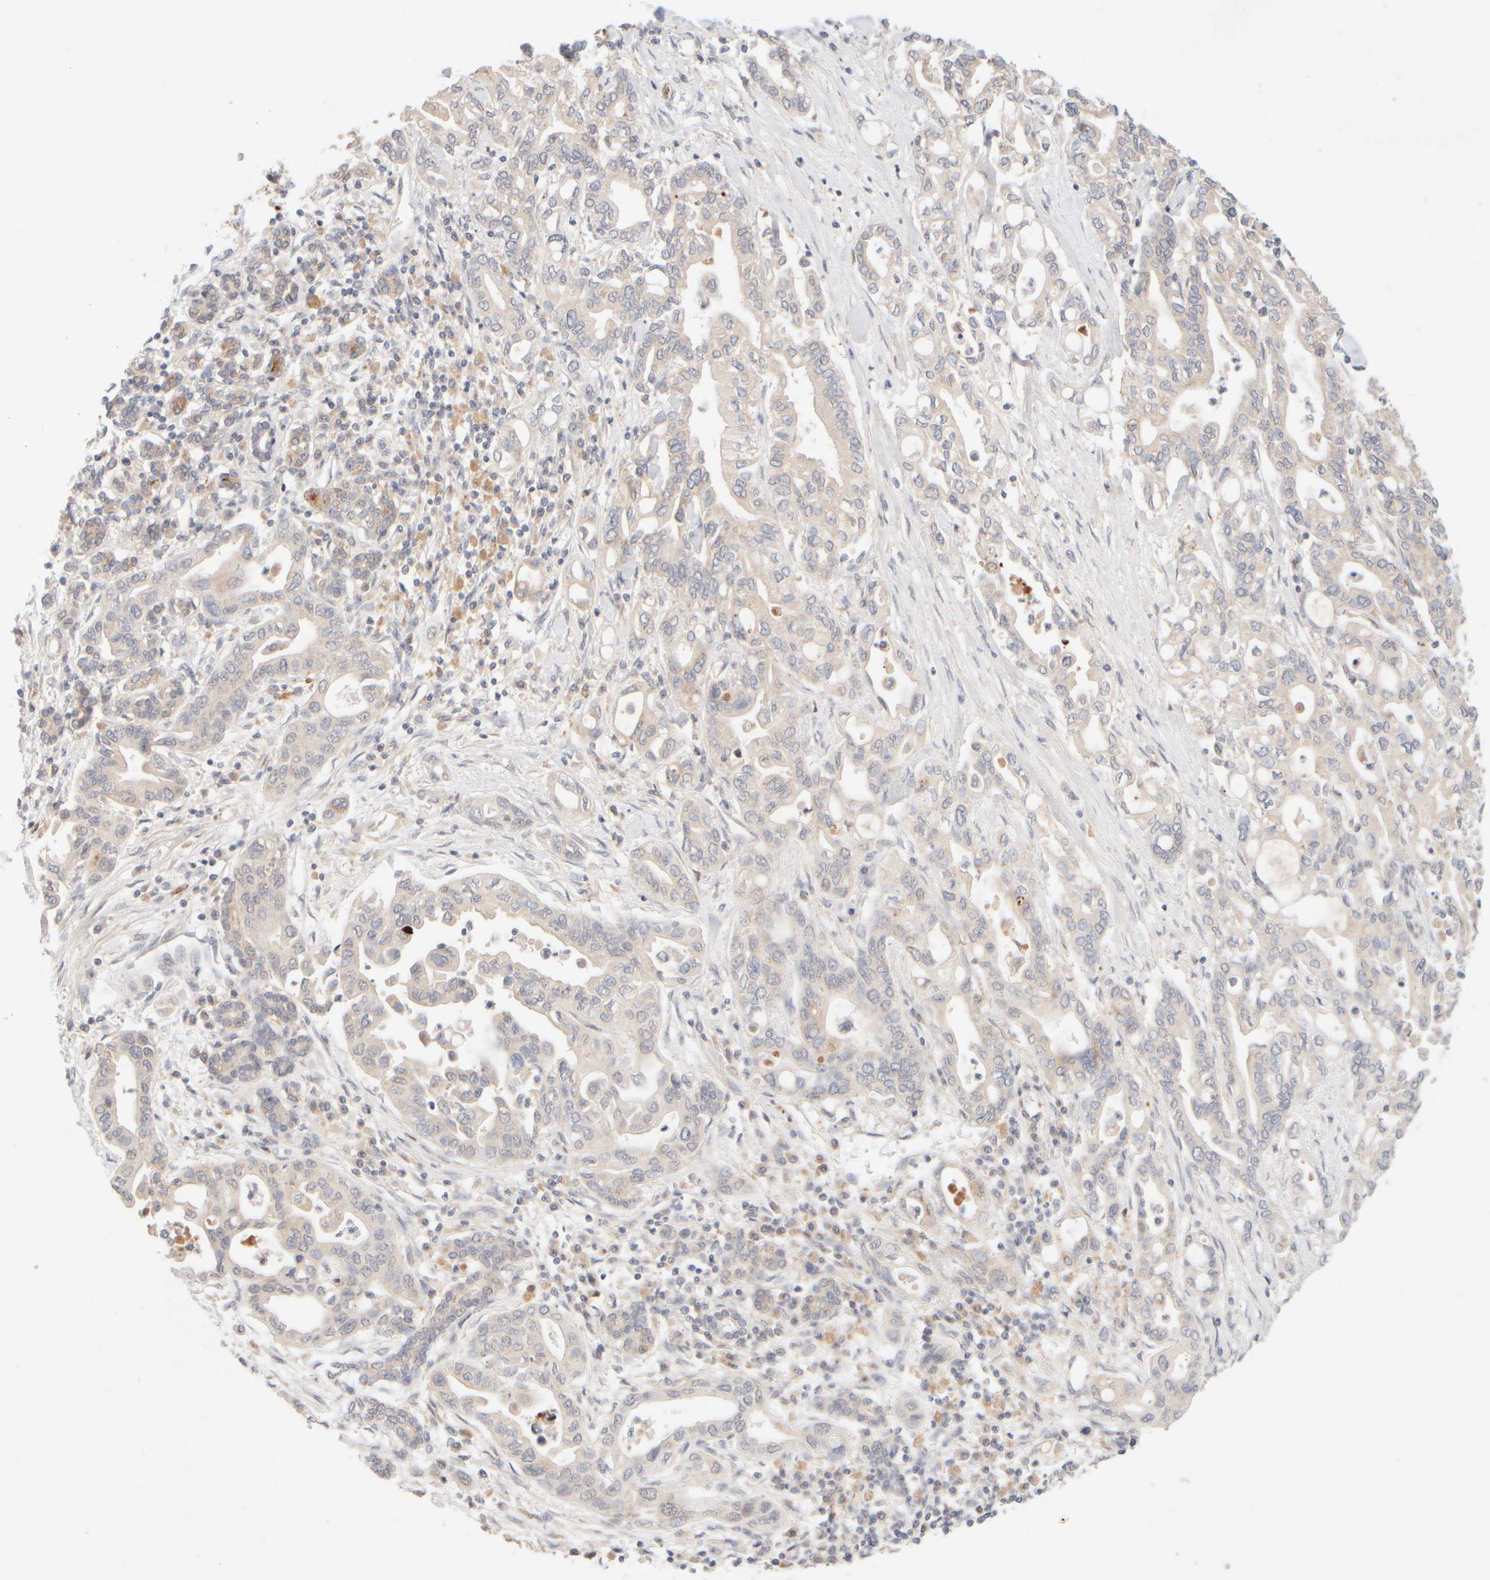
{"staining": {"intensity": "negative", "quantity": "none", "location": "none"}, "tissue": "pancreatic cancer", "cell_type": "Tumor cells", "image_type": "cancer", "snomed": [{"axis": "morphology", "description": "Adenocarcinoma, NOS"}, {"axis": "topography", "description": "Pancreas"}], "caption": "Immunohistochemistry (IHC) of human pancreatic cancer (adenocarcinoma) exhibits no expression in tumor cells. (DAB (3,3'-diaminobenzidine) immunohistochemistry with hematoxylin counter stain).", "gene": "SNTB1", "patient": {"sex": "female", "age": 57}}